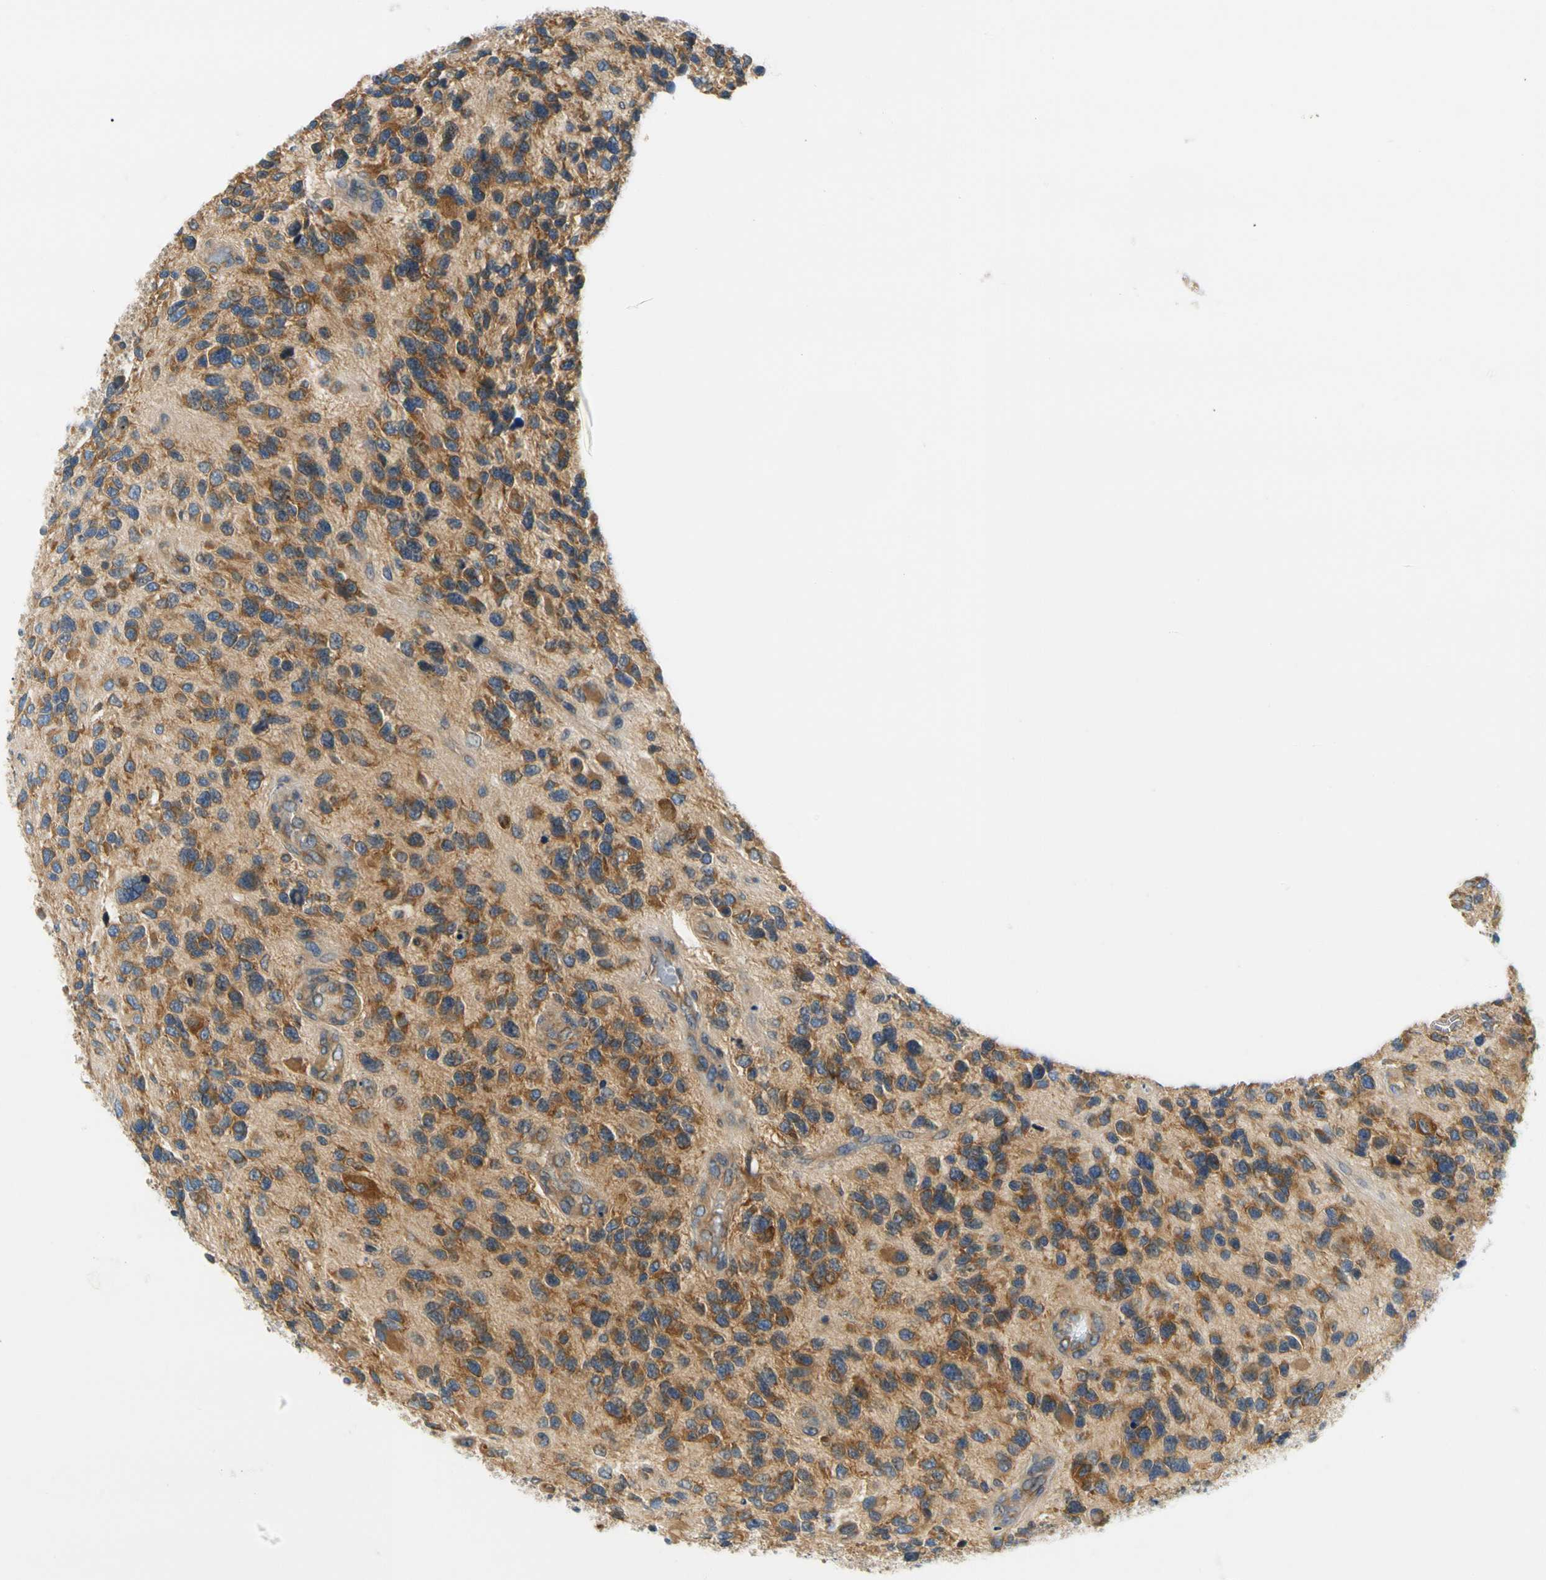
{"staining": {"intensity": "moderate", "quantity": ">75%", "location": "cytoplasmic/membranous"}, "tissue": "glioma", "cell_type": "Tumor cells", "image_type": "cancer", "snomed": [{"axis": "morphology", "description": "Glioma, malignant, High grade"}, {"axis": "topography", "description": "Brain"}], "caption": "Moderate cytoplasmic/membranous staining is seen in approximately >75% of tumor cells in glioma. The staining is performed using DAB (3,3'-diaminobenzidine) brown chromogen to label protein expression. The nuclei are counter-stained blue using hematoxylin.", "gene": "LRRC47", "patient": {"sex": "female", "age": 58}}